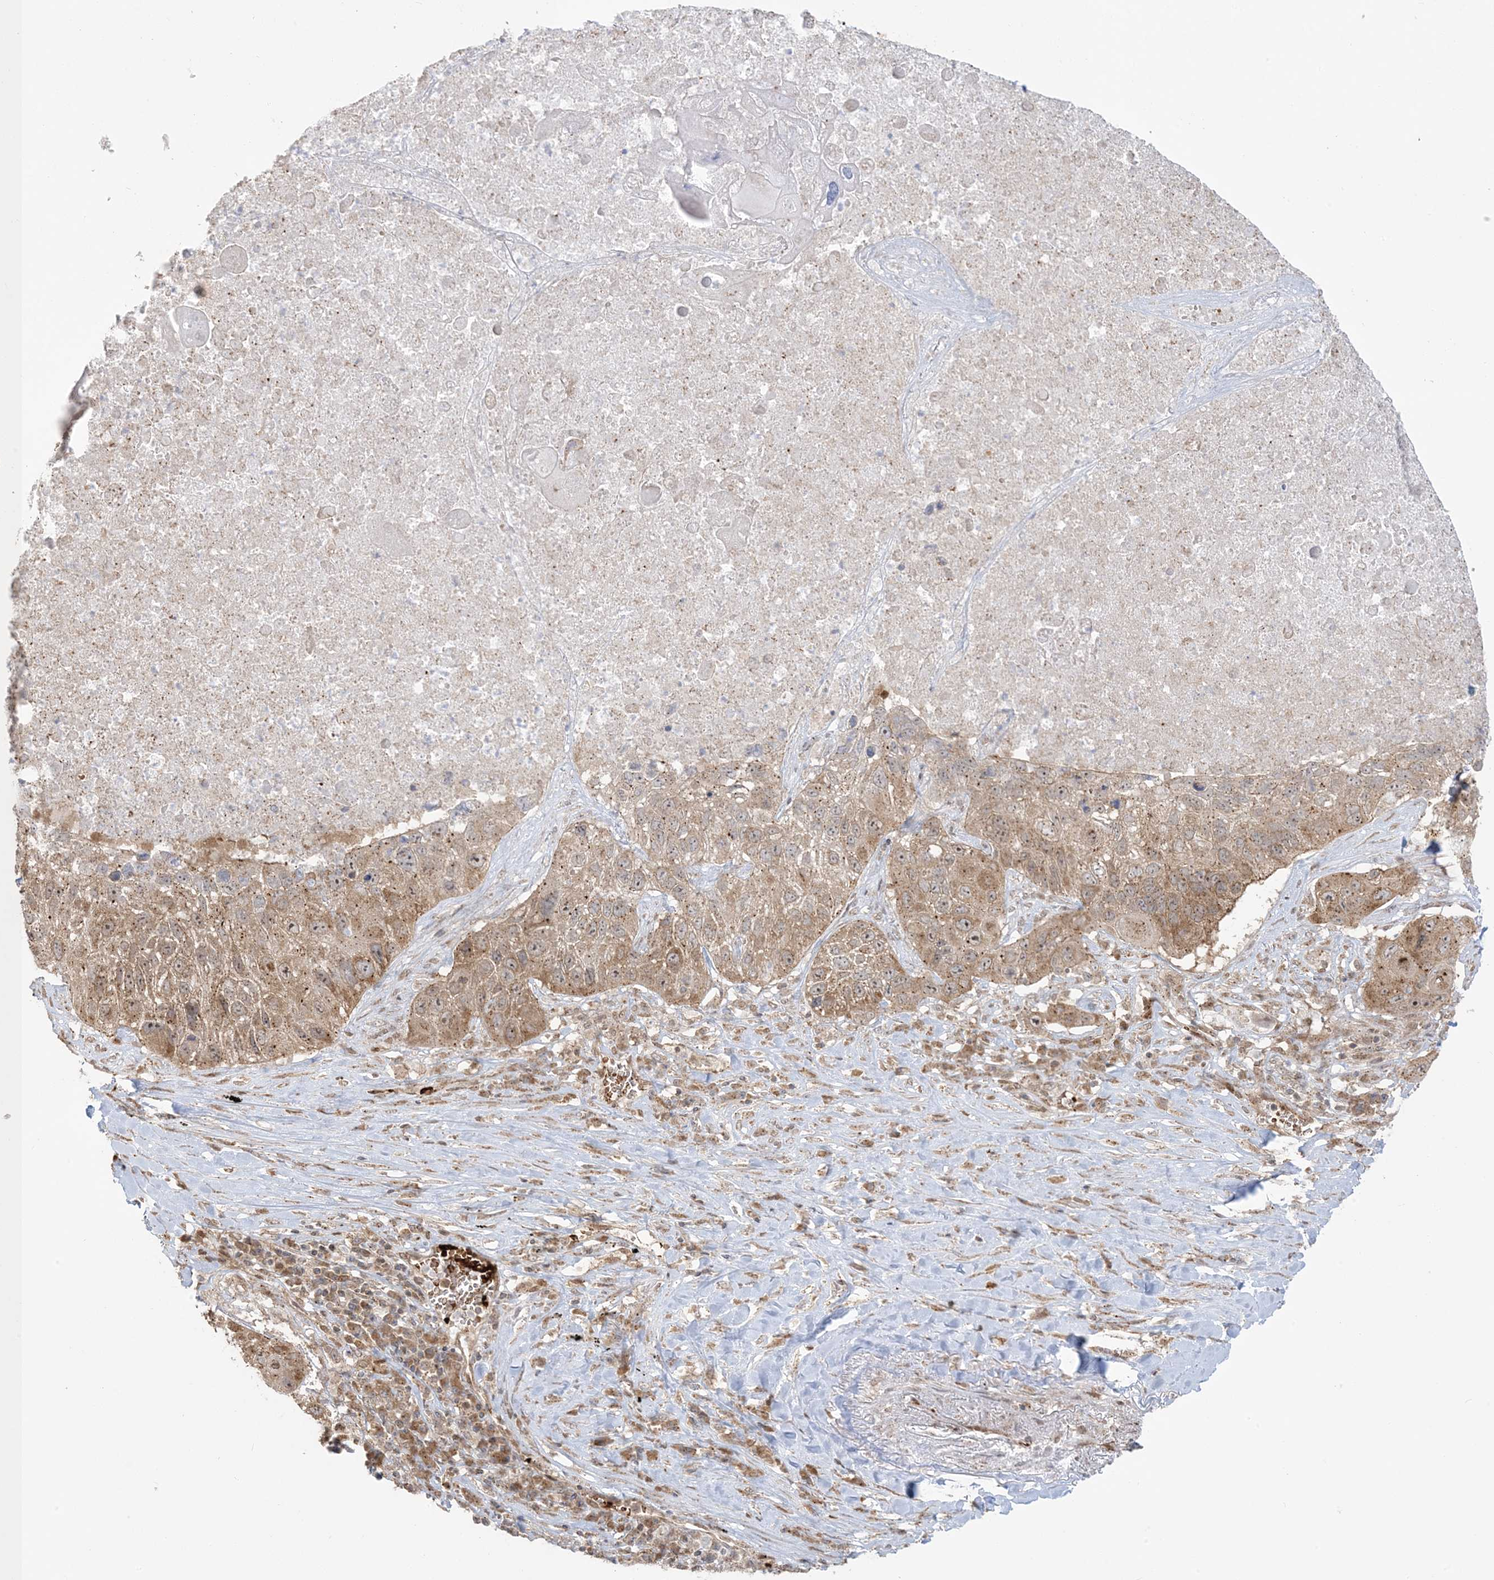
{"staining": {"intensity": "moderate", "quantity": ">75%", "location": "cytoplasmic/membranous"}, "tissue": "lung cancer", "cell_type": "Tumor cells", "image_type": "cancer", "snomed": [{"axis": "morphology", "description": "Squamous cell carcinoma, NOS"}, {"axis": "topography", "description": "Lung"}], "caption": "Immunohistochemical staining of human lung cancer (squamous cell carcinoma) displays medium levels of moderate cytoplasmic/membranous expression in about >75% of tumor cells. (DAB (3,3'-diaminobenzidine) = brown stain, brightfield microscopy at high magnification).", "gene": "ABCF3", "patient": {"sex": "male", "age": 61}}